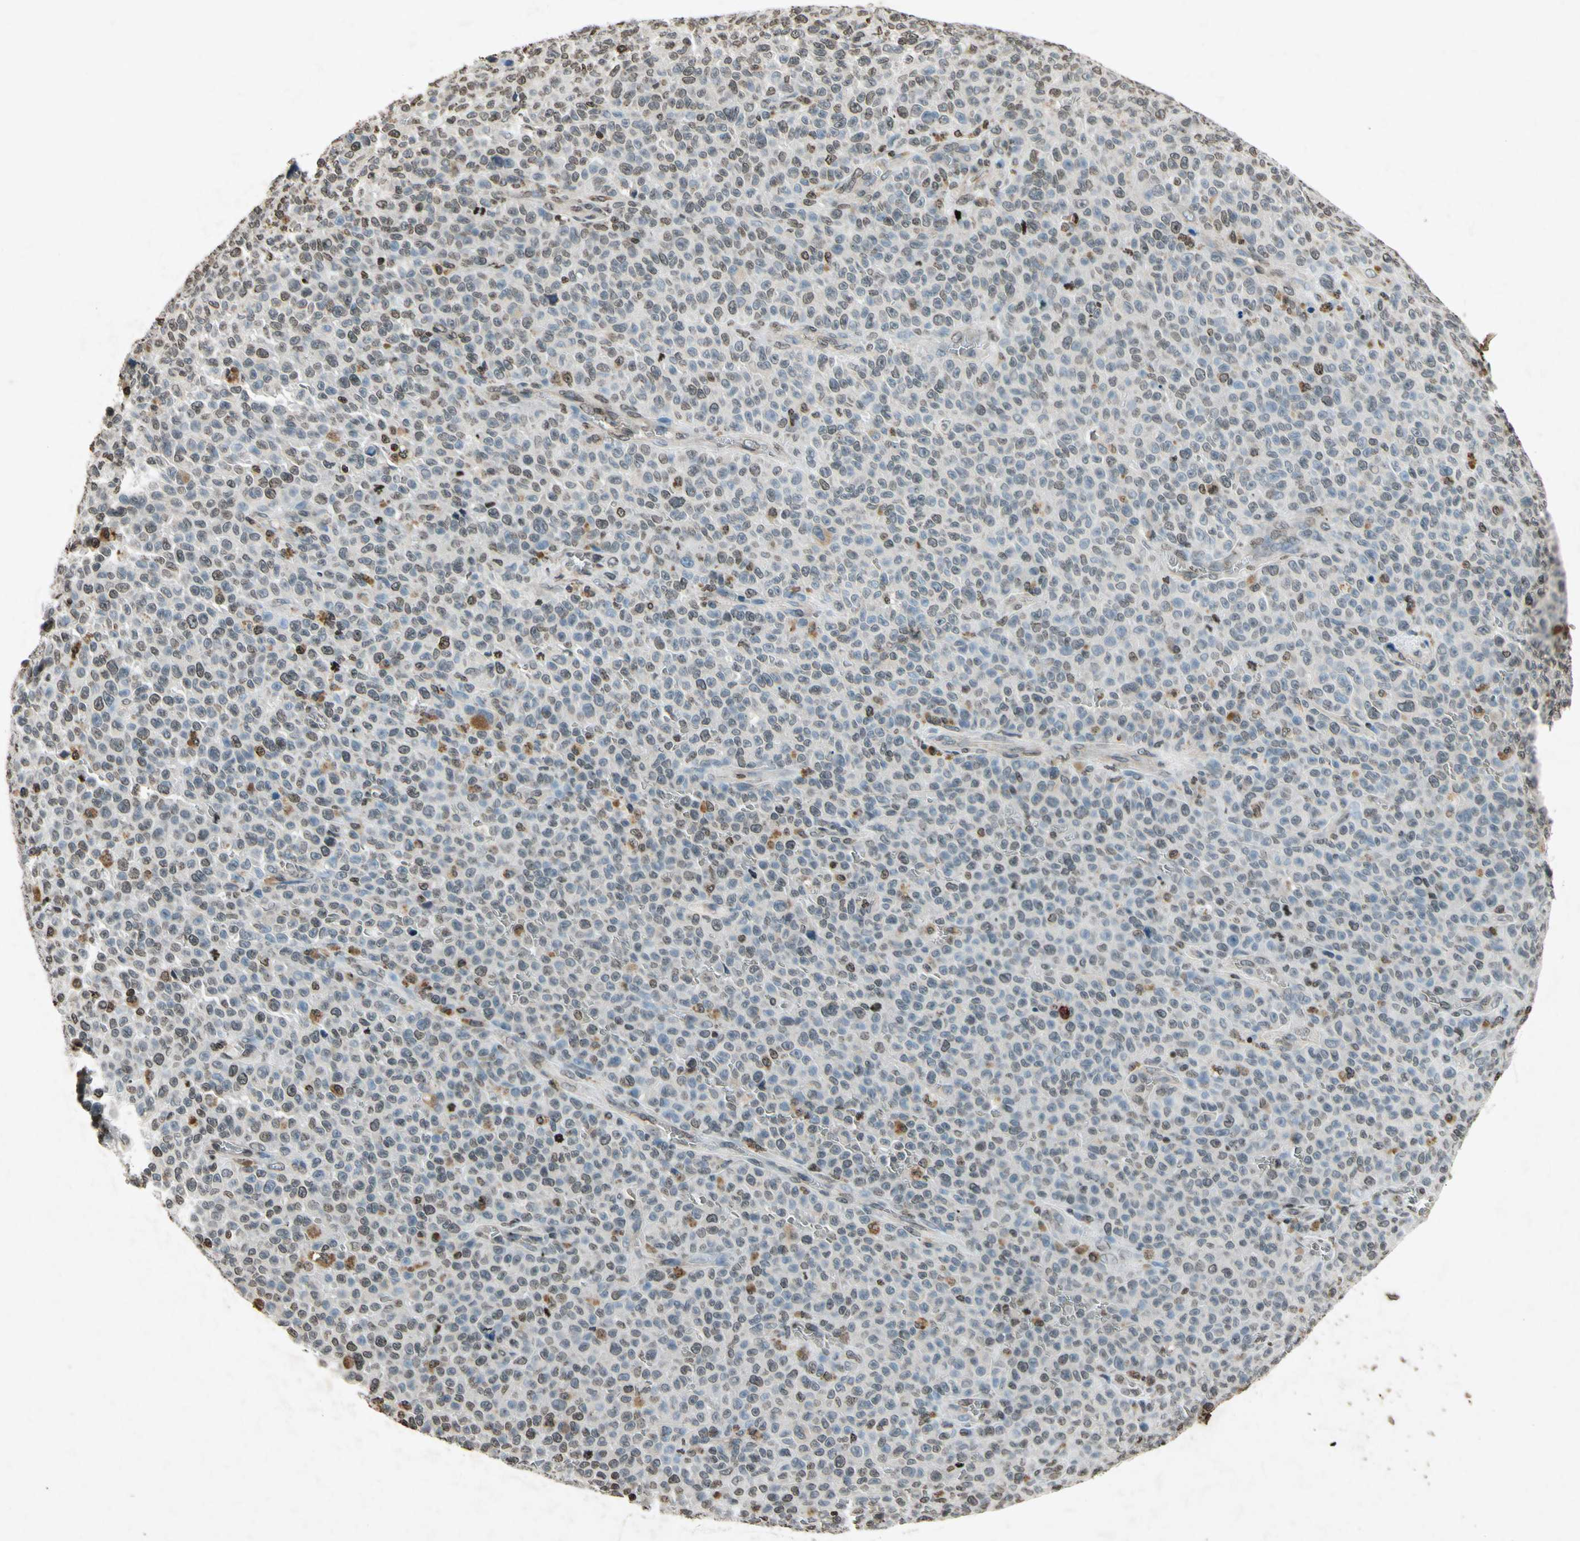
{"staining": {"intensity": "weak", "quantity": "<25%", "location": "nuclear"}, "tissue": "melanoma", "cell_type": "Tumor cells", "image_type": "cancer", "snomed": [{"axis": "morphology", "description": "Malignant melanoma, NOS"}, {"axis": "topography", "description": "Skin"}], "caption": "Malignant melanoma was stained to show a protein in brown. There is no significant staining in tumor cells. (Stains: DAB (3,3'-diaminobenzidine) immunohistochemistry (IHC) with hematoxylin counter stain, Microscopy: brightfield microscopy at high magnification).", "gene": "HOXB3", "patient": {"sex": "female", "age": 82}}